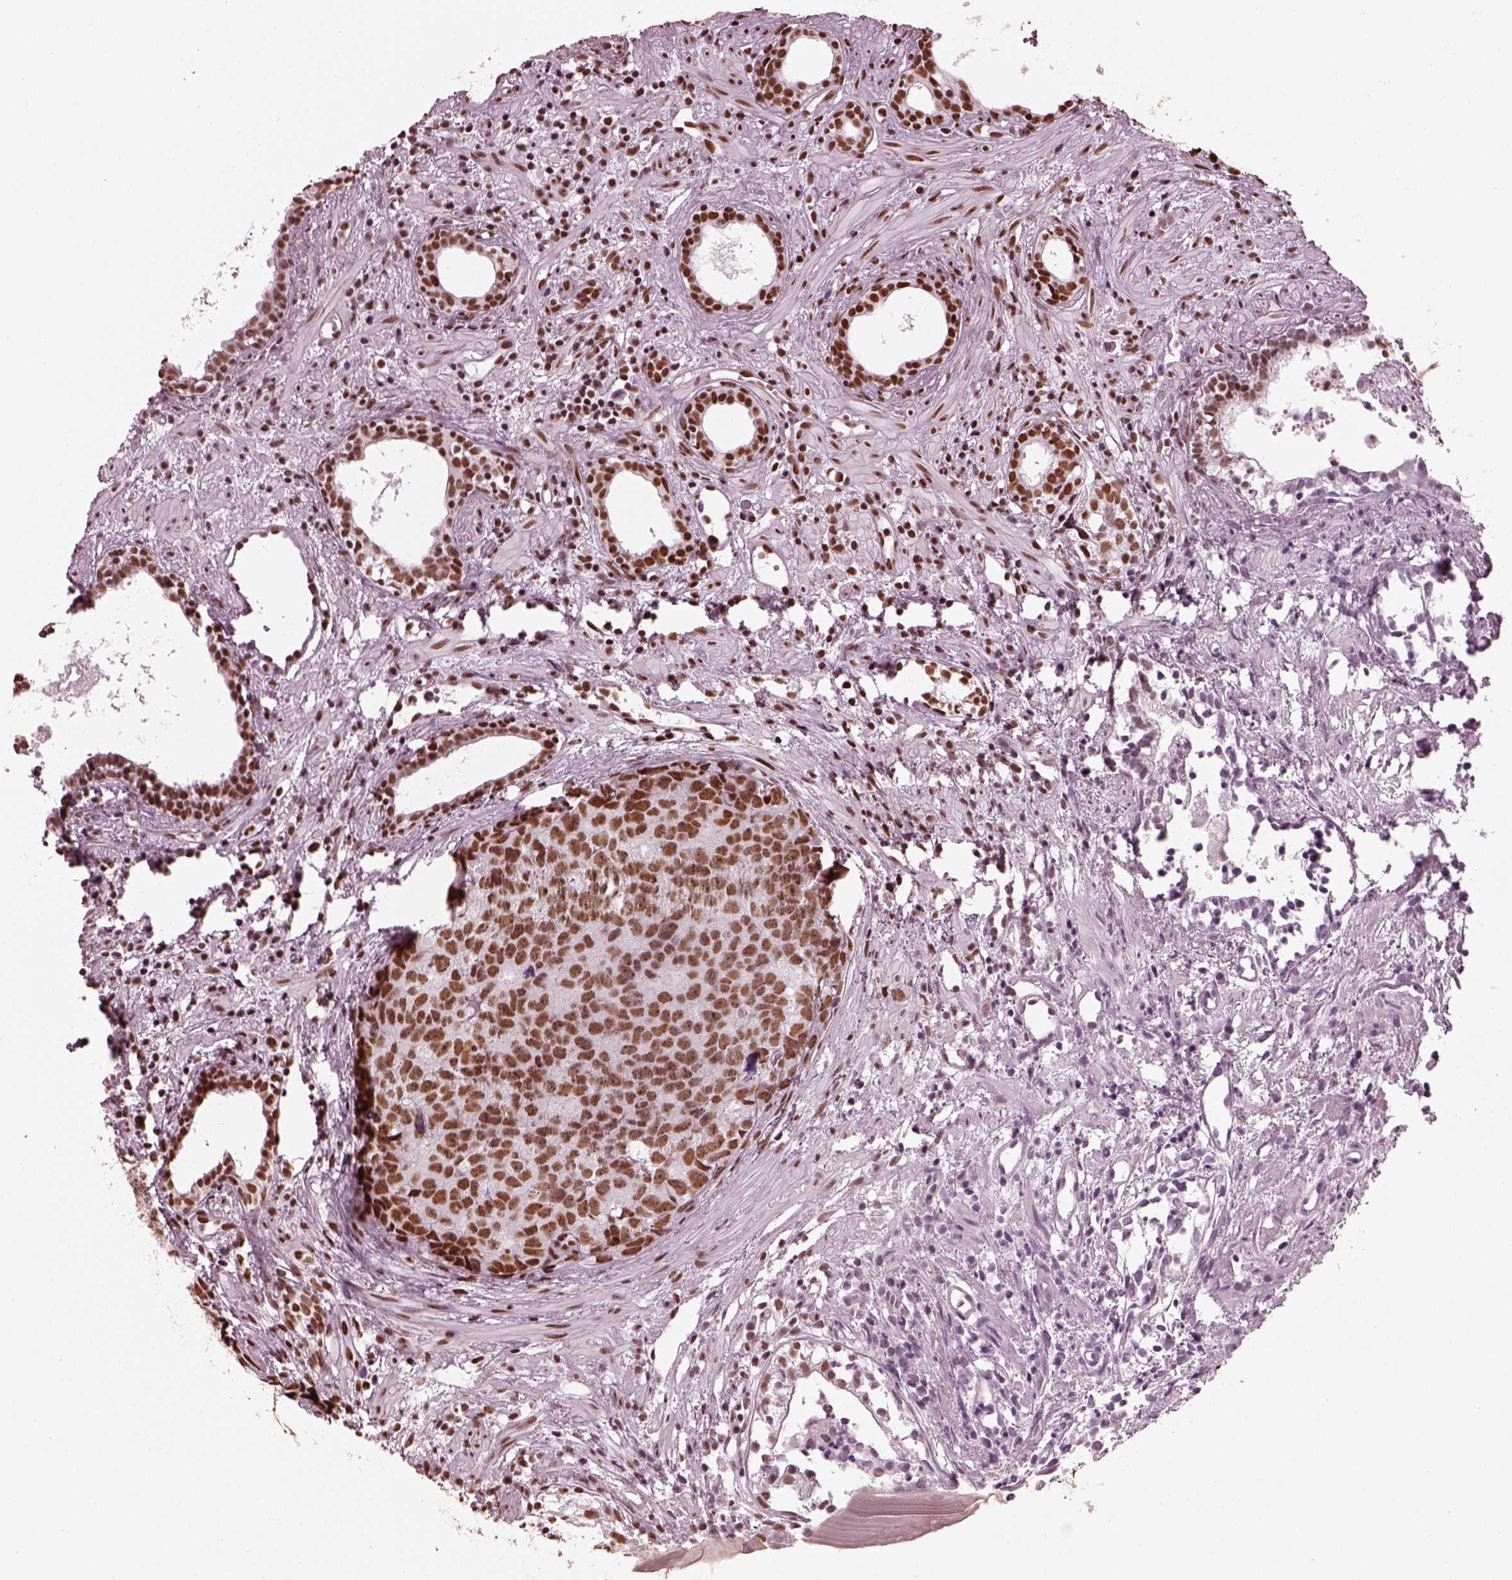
{"staining": {"intensity": "moderate", "quantity": ">75%", "location": "cytoplasmic/membranous"}, "tissue": "prostate cancer", "cell_type": "Tumor cells", "image_type": "cancer", "snomed": [{"axis": "morphology", "description": "Adenocarcinoma, High grade"}, {"axis": "topography", "description": "Prostate"}], "caption": "Tumor cells reveal moderate cytoplasmic/membranous expression in approximately >75% of cells in prostate cancer (high-grade adenocarcinoma). The staining was performed using DAB (3,3'-diaminobenzidine) to visualize the protein expression in brown, while the nuclei were stained in blue with hematoxylin (Magnification: 20x).", "gene": "CBFA2T3", "patient": {"sex": "male", "age": 83}}